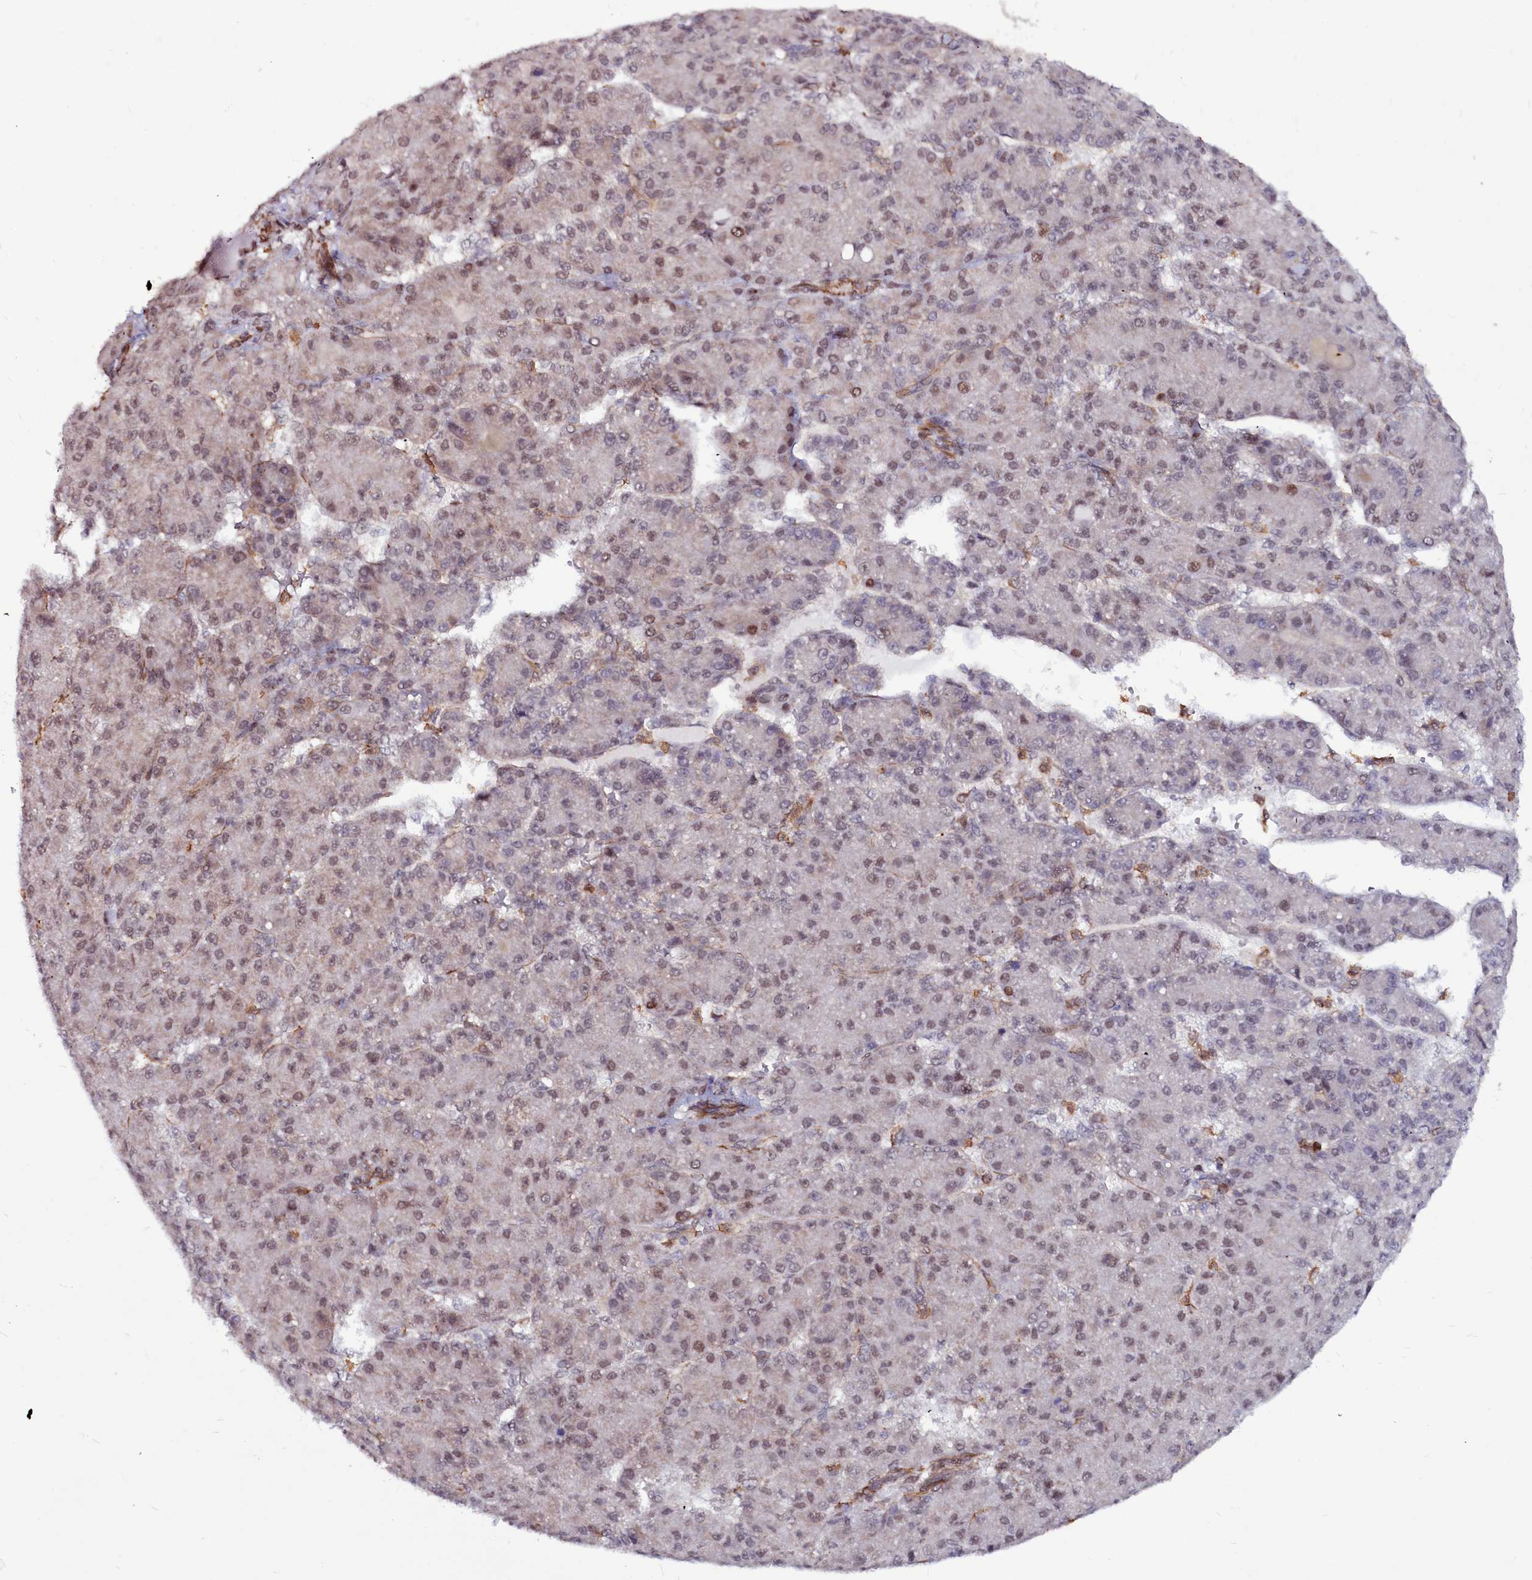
{"staining": {"intensity": "weak", "quantity": "25%-75%", "location": "nuclear"}, "tissue": "liver cancer", "cell_type": "Tumor cells", "image_type": "cancer", "snomed": [{"axis": "morphology", "description": "Carcinoma, Hepatocellular, NOS"}, {"axis": "topography", "description": "Liver"}], "caption": "Tumor cells reveal low levels of weak nuclear staining in approximately 25%-75% of cells in human liver hepatocellular carcinoma. The staining was performed using DAB, with brown indicating positive protein expression. Nuclei are stained blue with hematoxylin.", "gene": "CLK3", "patient": {"sex": "male", "age": 67}}